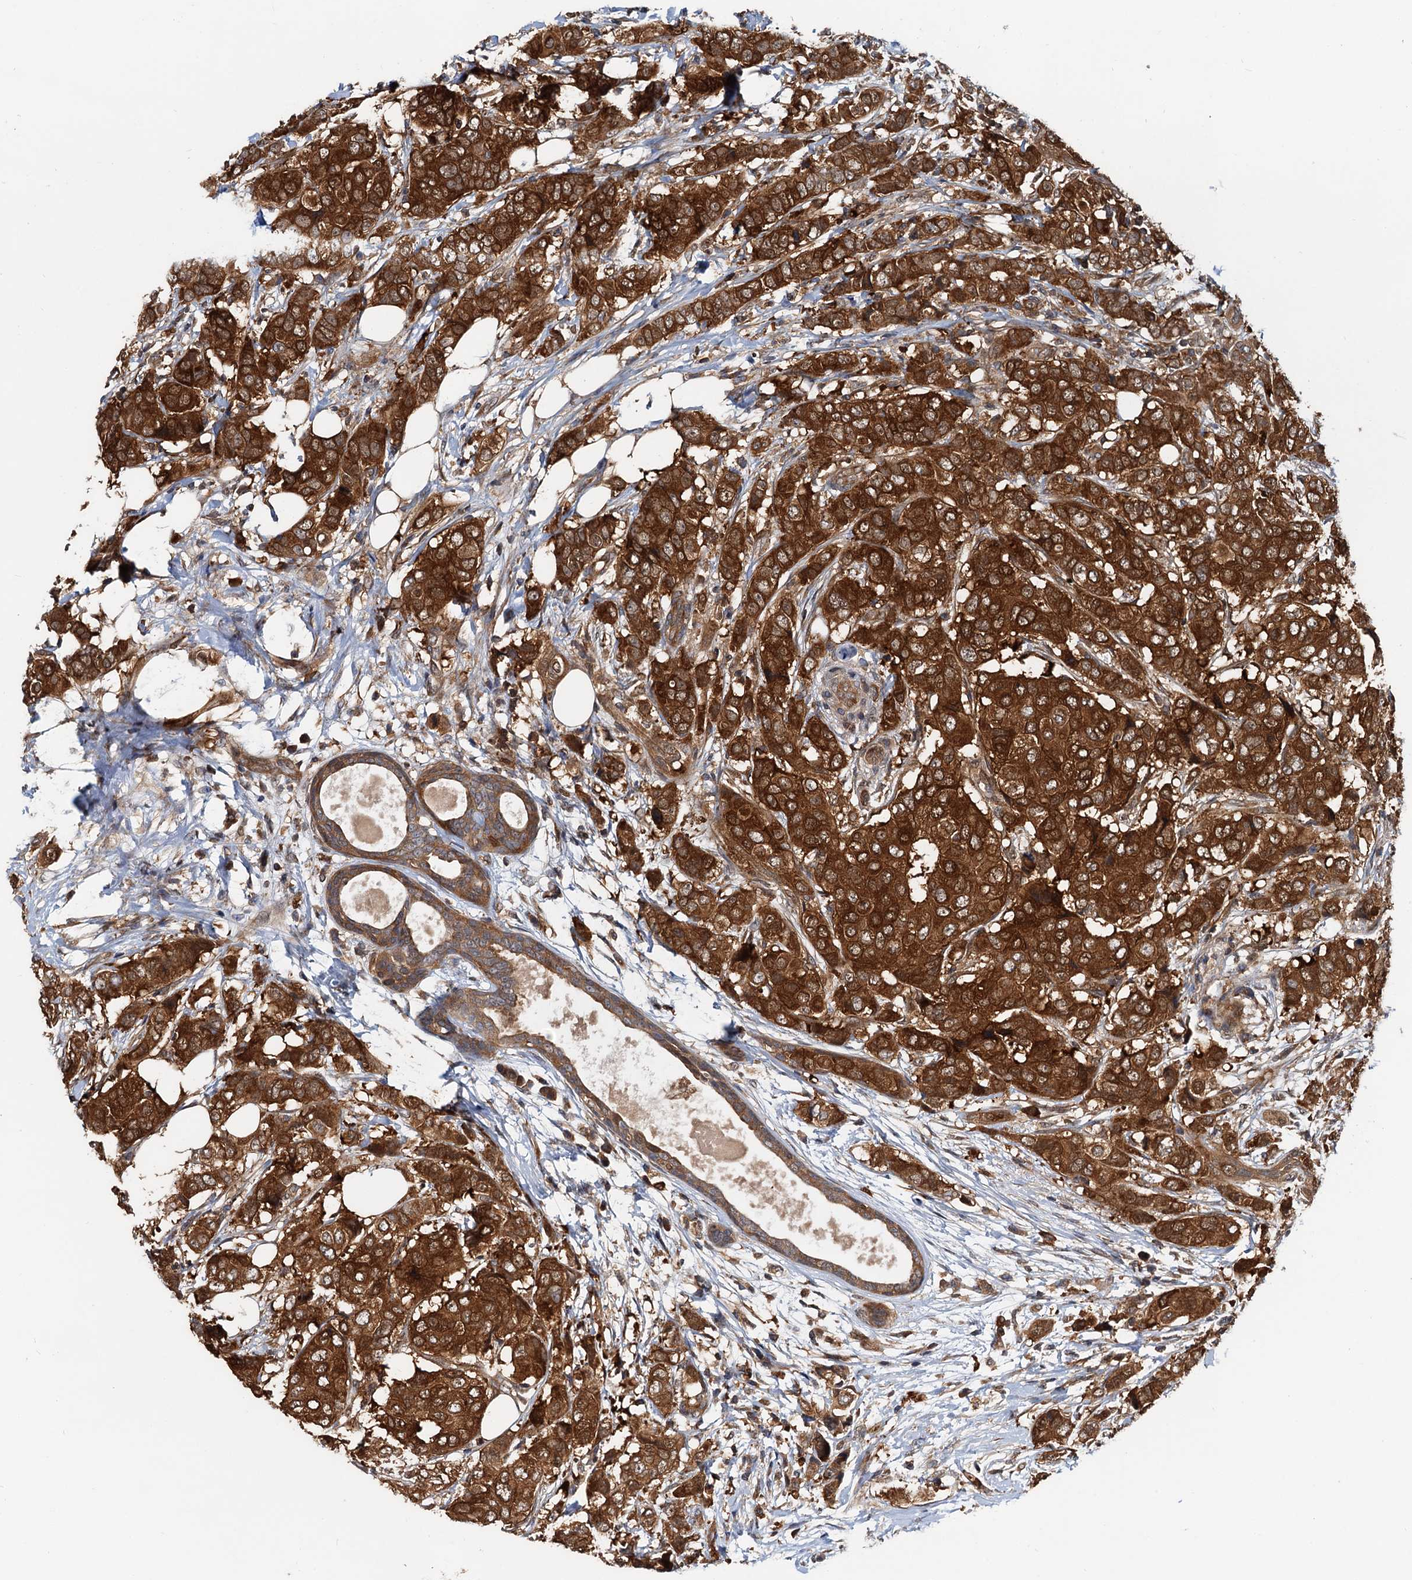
{"staining": {"intensity": "strong", "quantity": ">75%", "location": "cytoplasmic/membranous"}, "tissue": "breast cancer", "cell_type": "Tumor cells", "image_type": "cancer", "snomed": [{"axis": "morphology", "description": "Lobular carcinoma"}, {"axis": "topography", "description": "Breast"}], "caption": "Protein expression analysis of human breast cancer reveals strong cytoplasmic/membranous positivity in about >75% of tumor cells. (brown staining indicates protein expression, while blue staining denotes nuclei).", "gene": "AAGAB", "patient": {"sex": "female", "age": 51}}